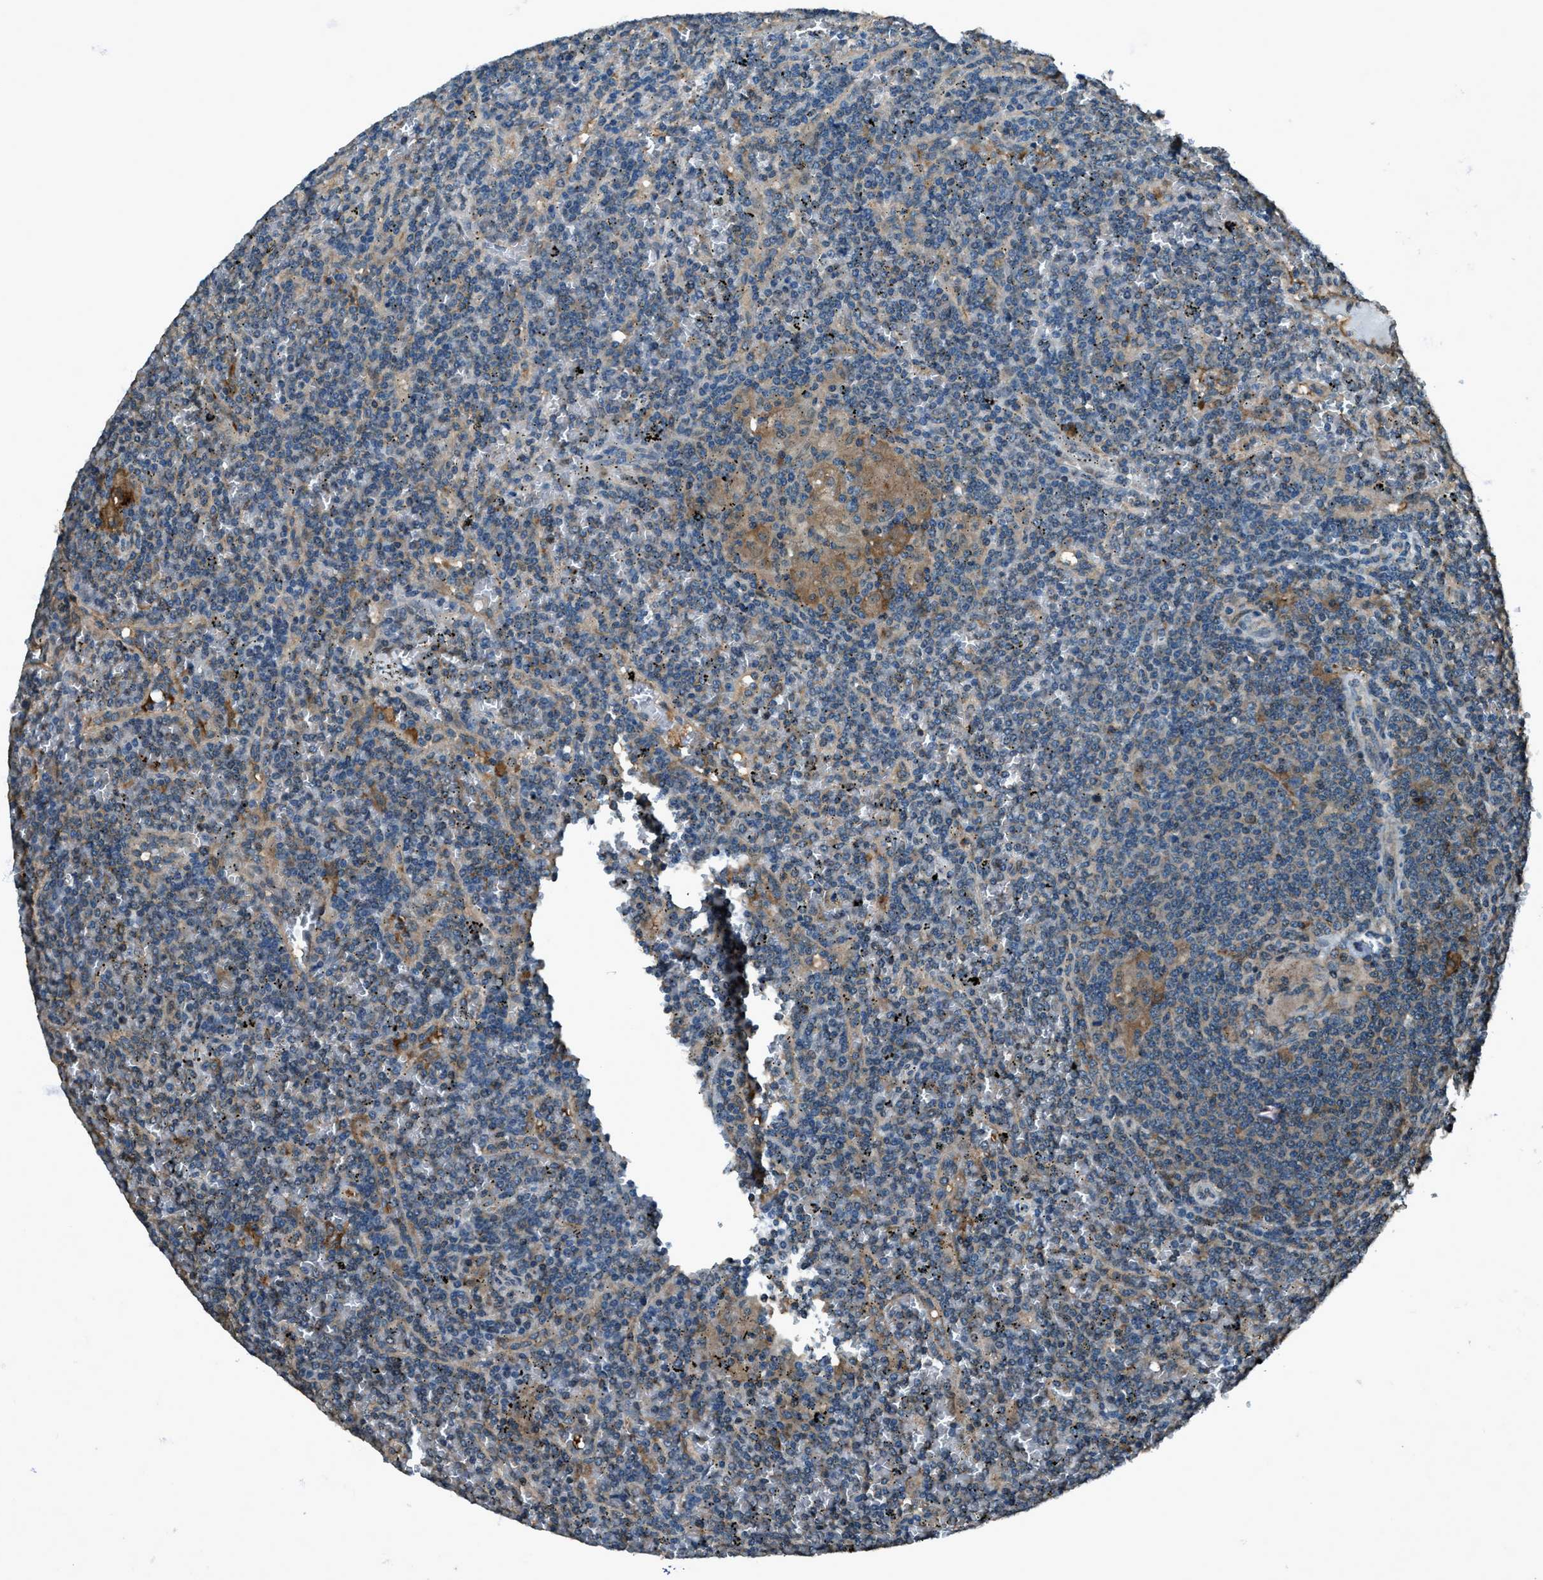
{"staining": {"intensity": "weak", "quantity": "<25%", "location": "cytoplasmic/membranous"}, "tissue": "lymphoma", "cell_type": "Tumor cells", "image_type": "cancer", "snomed": [{"axis": "morphology", "description": "Malignant lymphoma, non-Hodgkin's type, Low grade"}, {"axis": "topography", "description": "Spleen"}], "caption": "High magnification brightfield microscopy of lymphoma stained with DAB (brown) and counterstained with hematoxylin (blue): tumor cells show no significant staining.", "gene": "TRIM4", "patient": {"sex": "female", "age": 19}}